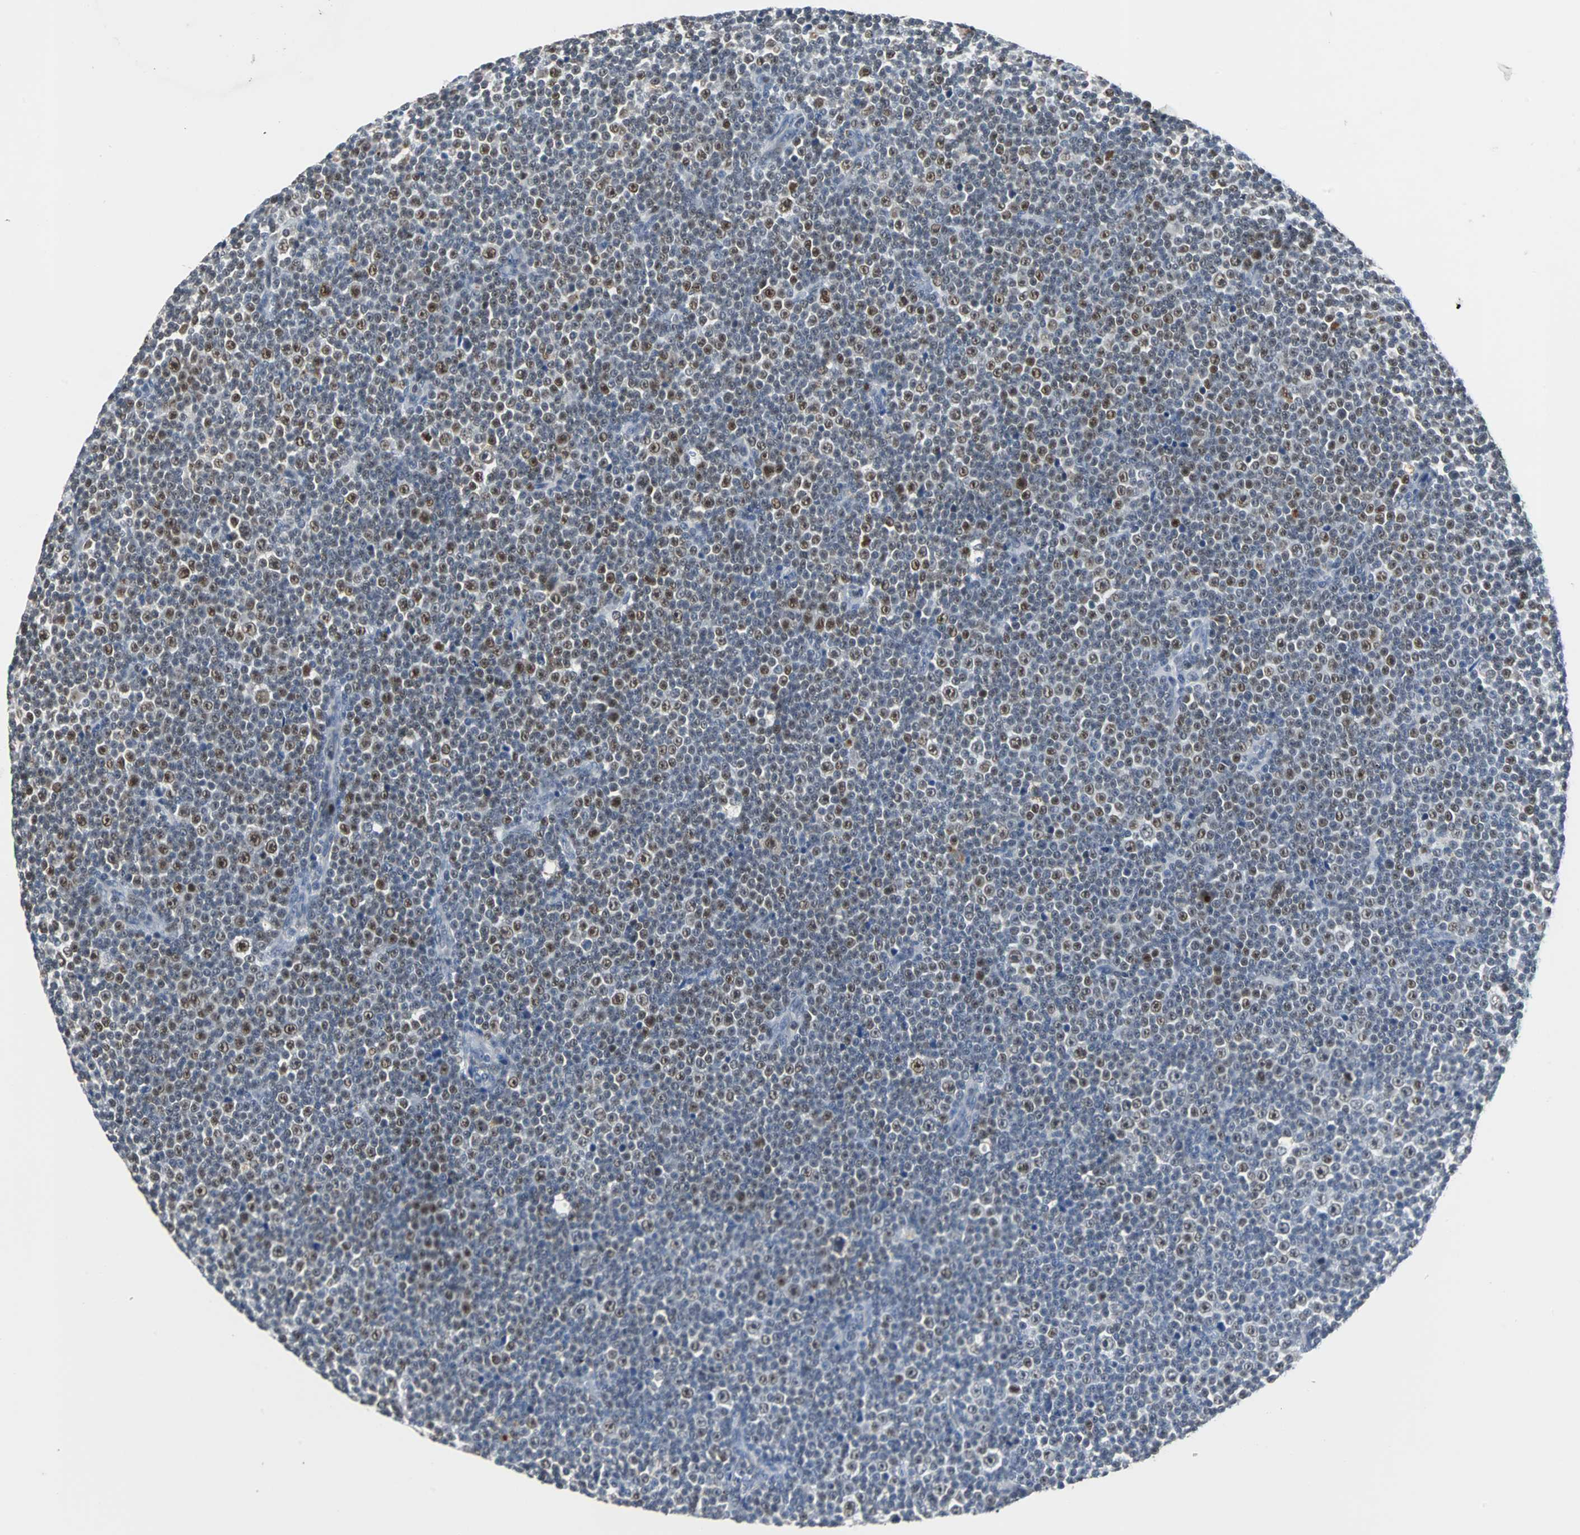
{"staining": {"intensity": "moderate", "quantity": "25%-75%", "location": "nuclear"}, "tissue": "lymphoma", "cell_type": "Tumor cells", "image_type": "cancer", "snomed": [{"axis": "morphology", "description": "Malignant lymphoma, non-Hodgkin's type, Low grade"}, {"axis": "topography", "description": "Lymph node"}], "caption": "Tumor cells demonstrate medium levels of moderate nuclear expression in about 25%-75% of cells in lymphoma.", "gene": "HLX", "patient": {"sex": "female", "age": 67}}